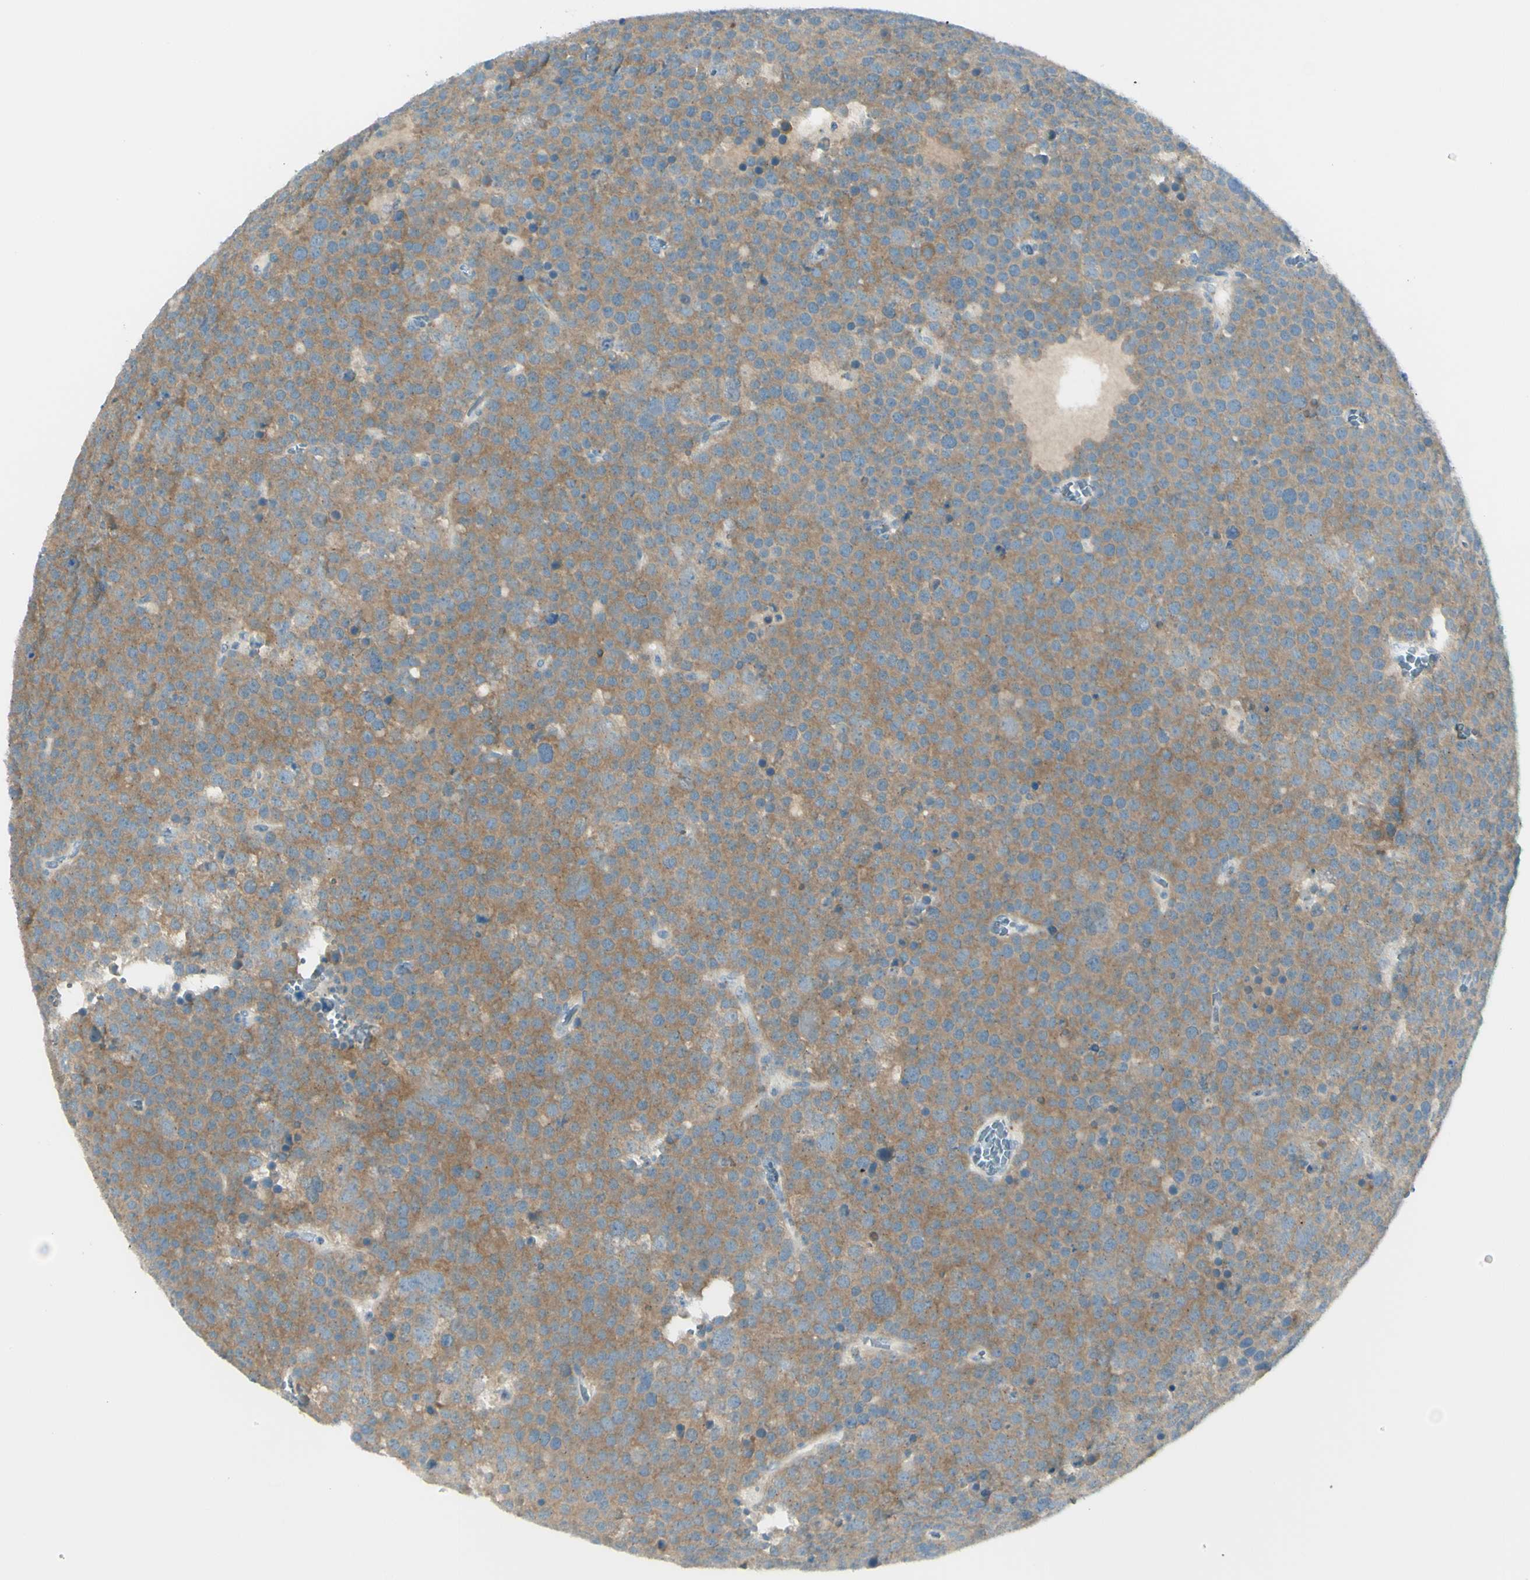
{"staining": {"intensity": "moderate", "quantity": ">75%", "location": "cytoplasmic/membranous"}, "tissue": "testis cancer", "cell_type": "Tumor cells", "image_type": "cancer", "snomed": [{"axis": "morphology", "description": "Seminoma, NOS"}, {"axis": "topography", "description": "Testis"}], "caption": "This image demonstrates testis cancer (seminoma) stained with immunohistochemistry to label a protein in brown. The cytoplasmic/membranous of tumor cells show moderate positivity for the protein. Nuclei are counter-stained blue.", "gene": "B4GALT1", "patient": {"sex": "male", "age": 71}}